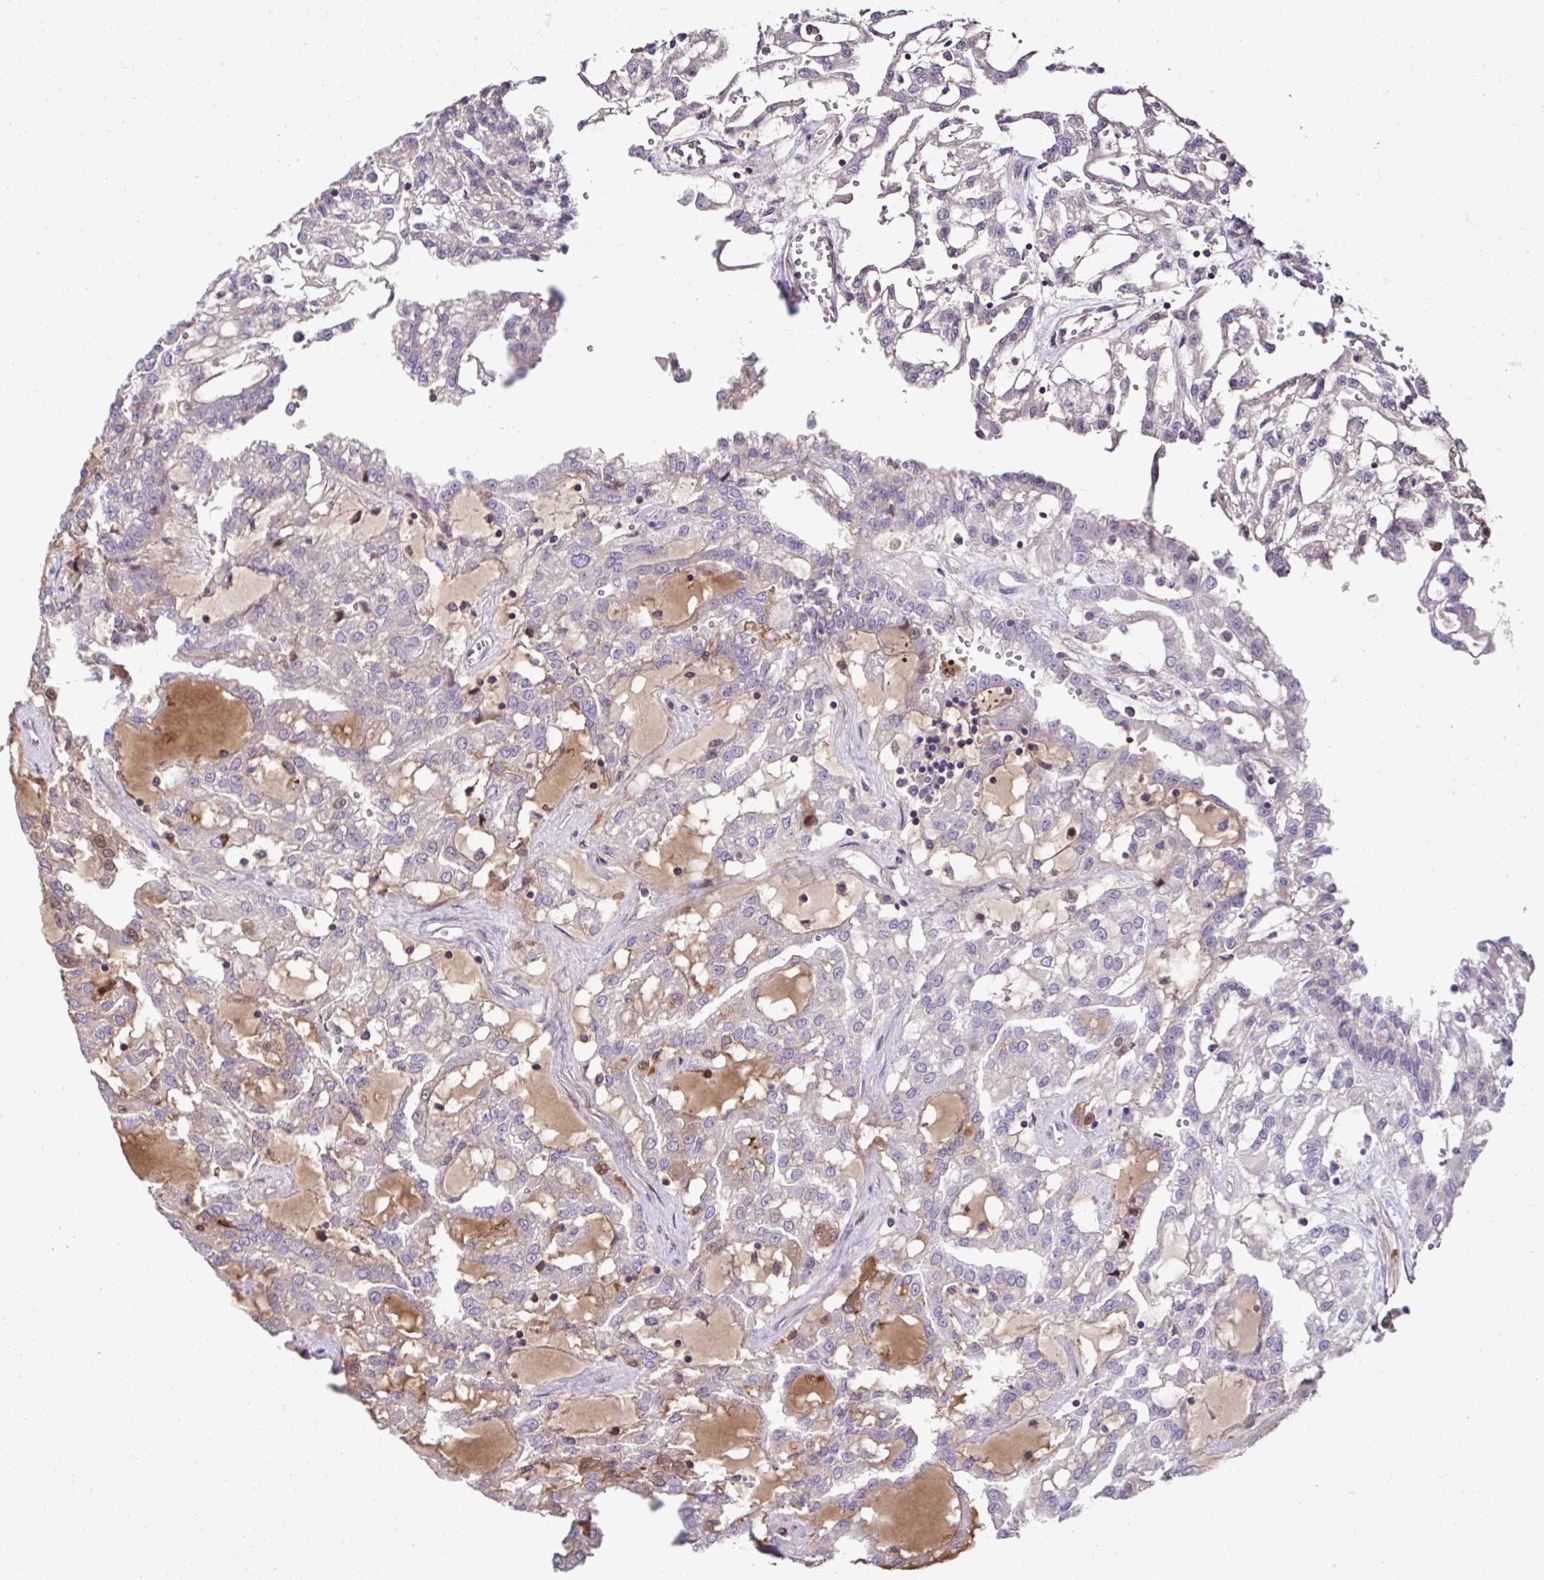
{"staining": {"intensity": "negative", "quantity": "none", "location": "none"}, "tissue": "renal cancer", "cell_type": "Tumor cells", "image_type": "cancer", "snomed": [{"axis": "morphology", "description": "Adenocarcinoma, NOS"}, {"axis": "topography", "description": "Kidney"}], "caption": "Renal adenocarcinoma was stained to show a protein in brown. There is no significant expression in tumor cells.", "gene": "CCDC85C", "patient": {"sex": "male", "age": 63}}